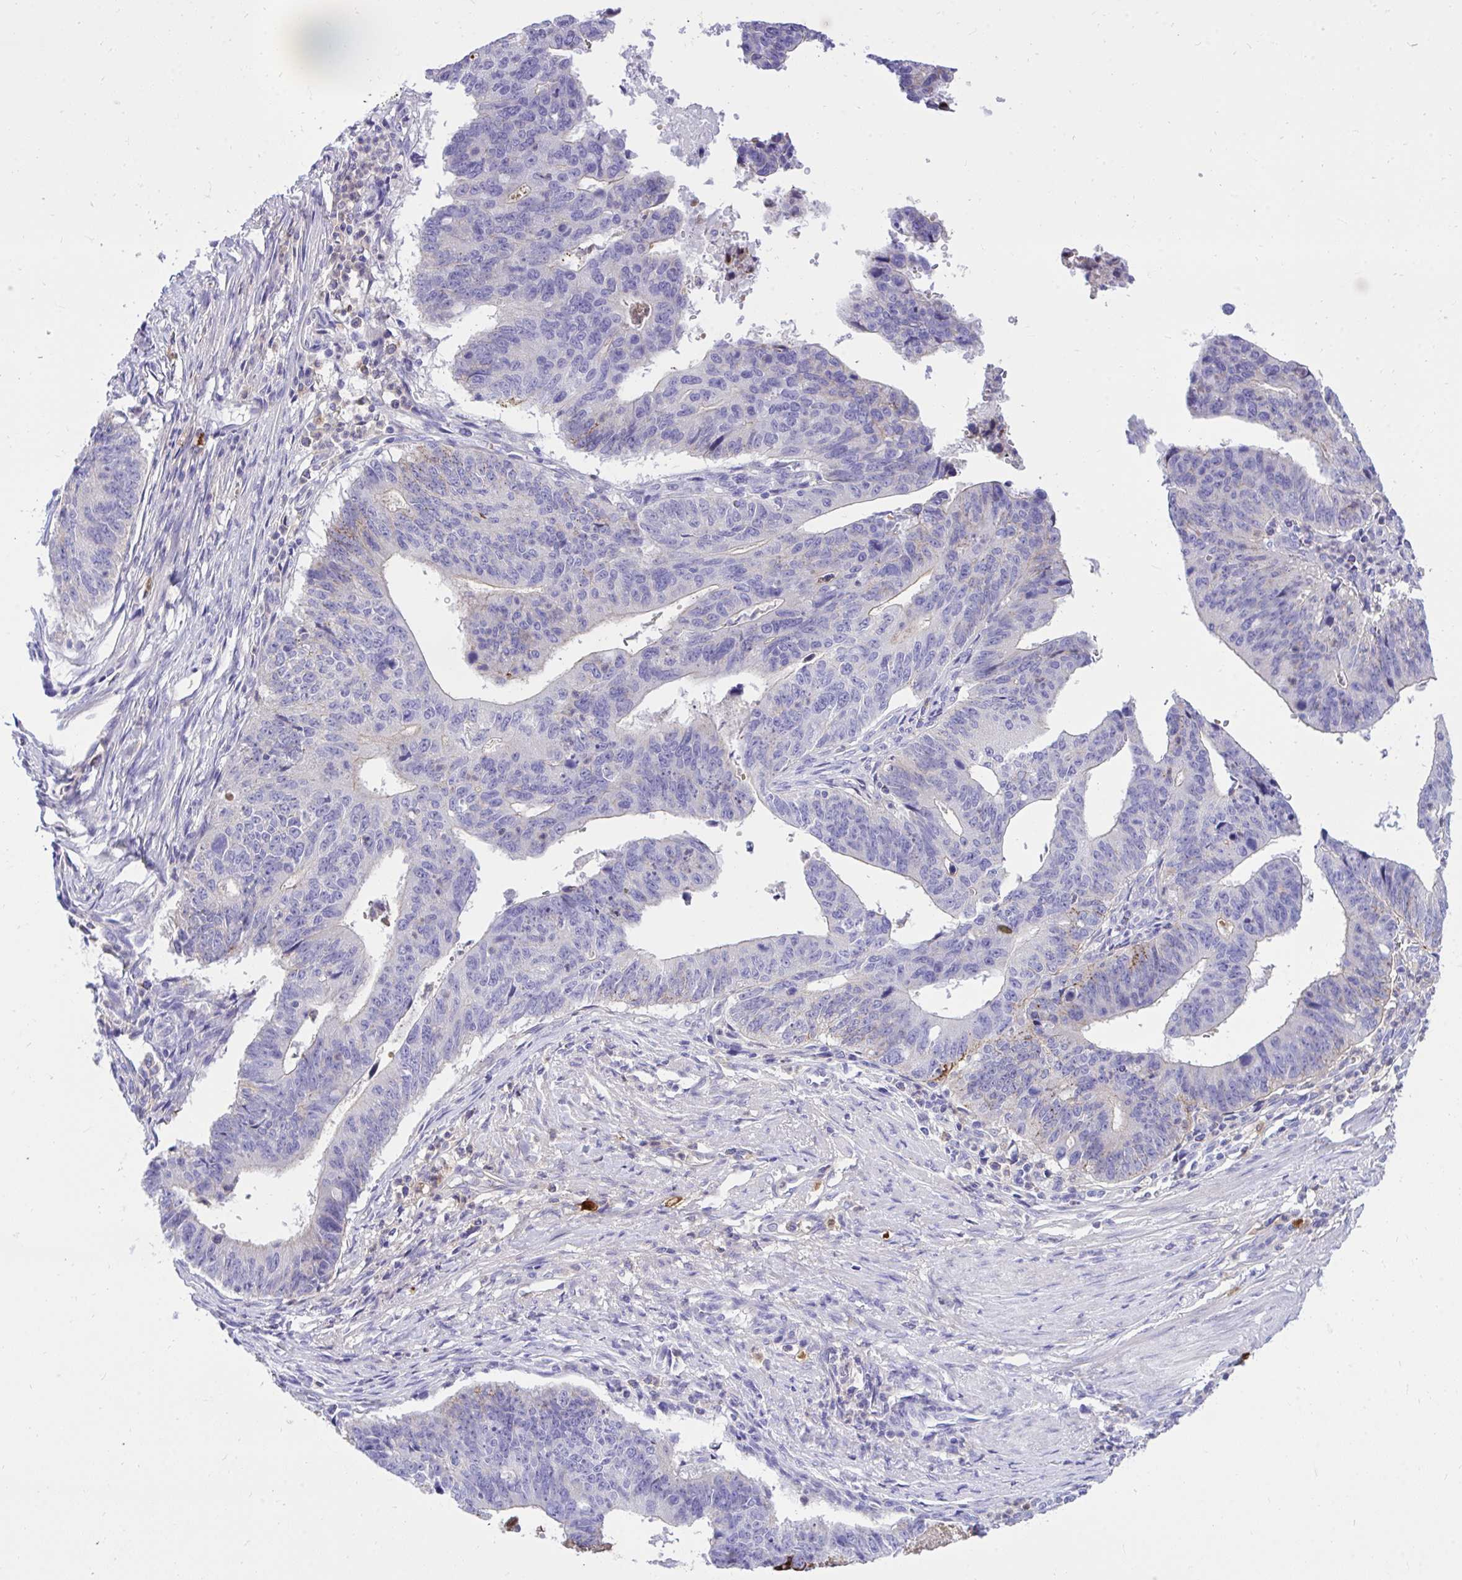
{"staining": {"intensity": "negative", "quantity": "none", "location": "none"}, "tissue": "stomach cancer", "cell_type": "Tumor cells", "image_type": "cancer", "snomed": [{"axis": "morphology", "description": "Adenocarcinoma, NOS"}, {"axis": "topography", "description": "Stomach"}], "caption": "Stomach cancer was stained to show a protein in brown. There is no significant positivity in tumor cells. (Stains: DAB immunohistochemistry (IHC) with hematoxylin counter stain, Microscopy: brightfield microscopy at high magnification).", "gene": "HRG", "patient": {"sex": "male", "age": 59}}